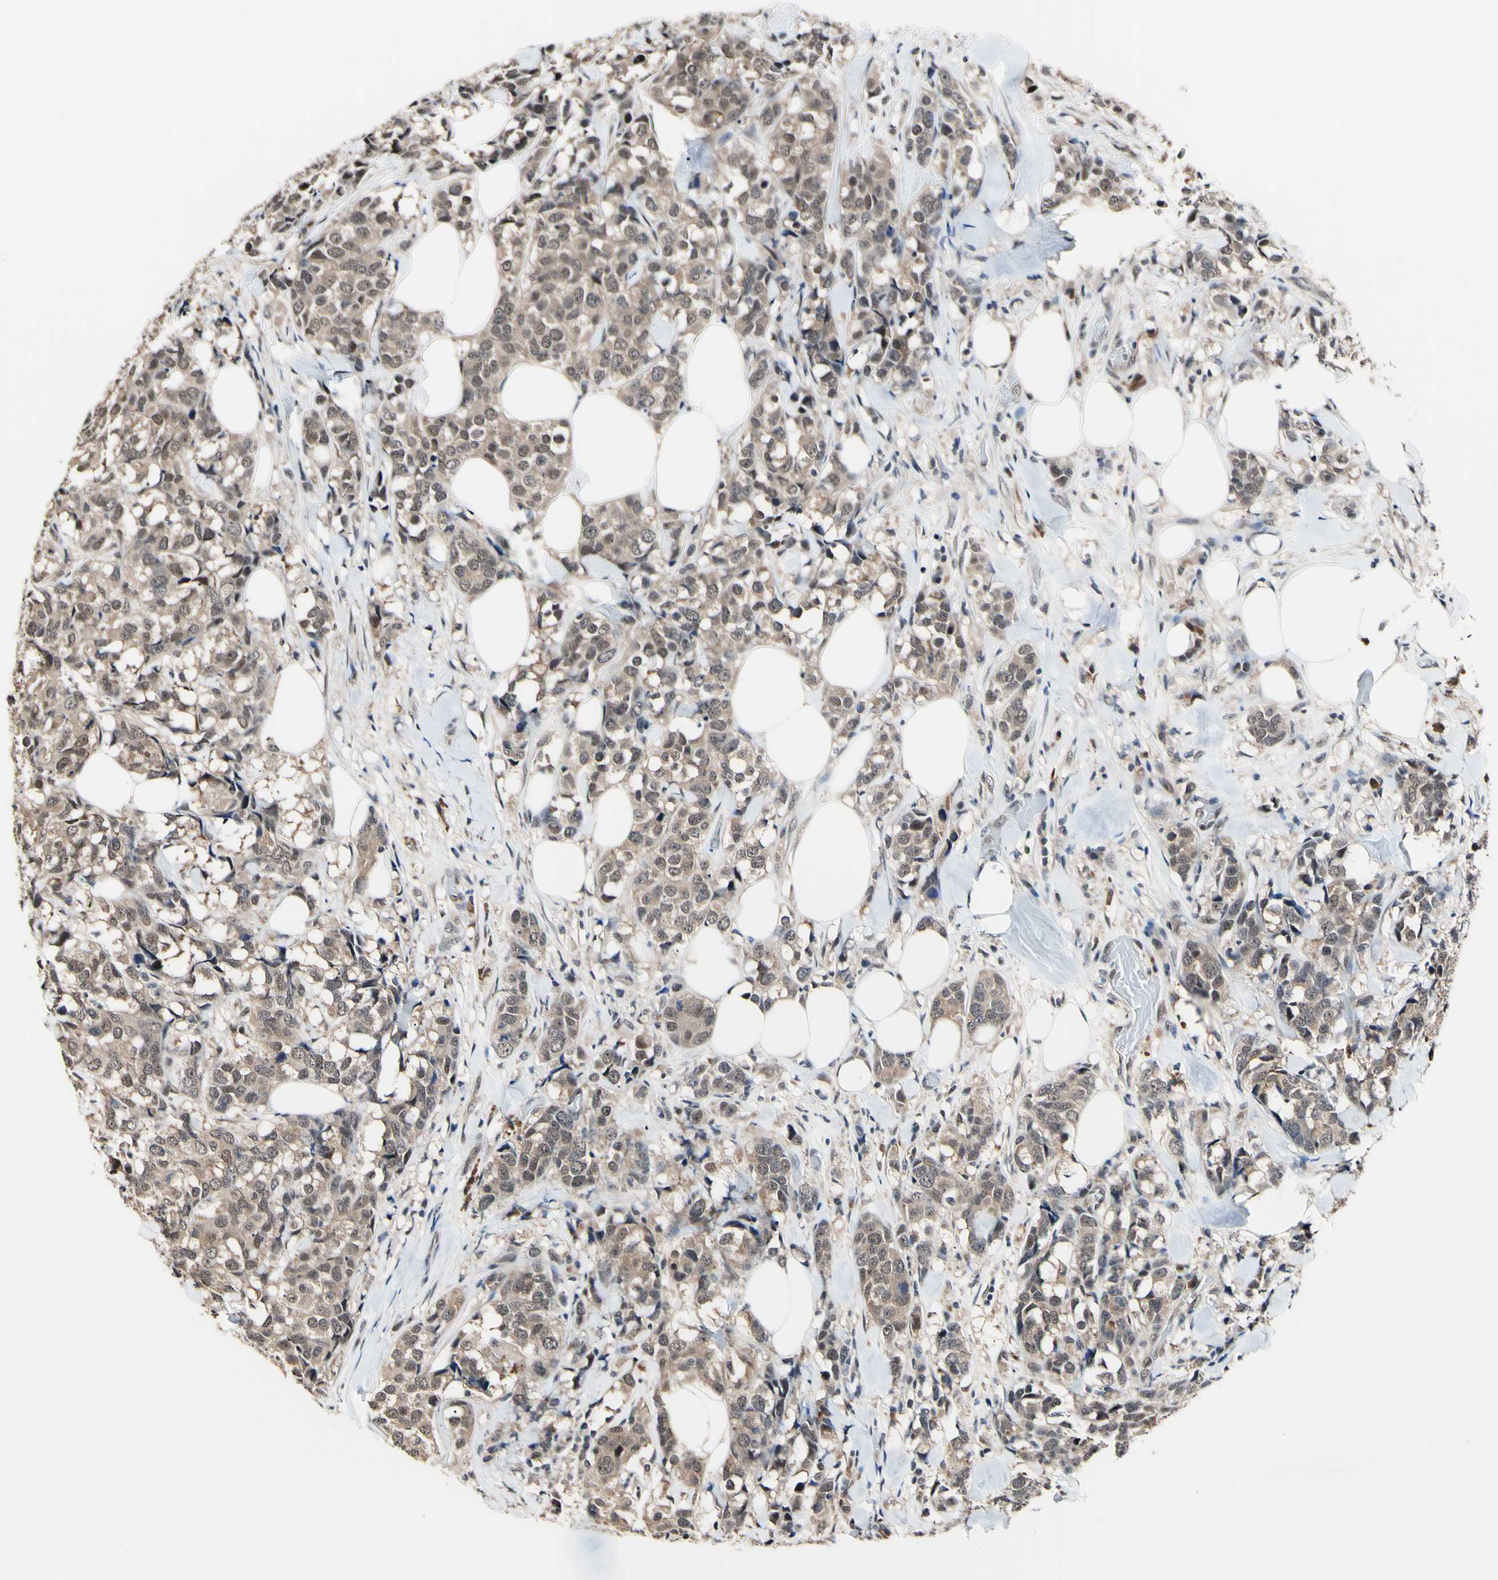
{"staining": {"intensity": "weak", "quantity": ">75%", "location": "cytoplasmic/membranous,nuclear"}, "tissue": "breast cancer", "cell_type": "Tumor cells", "image_type": "cancer", "snomed": [{"axis": "morphology", "description": "Lobular carcinoma"}, {"axis": "topography", "description": "Breast"}], "caption": "Immunohistochemistry (IHC) staining of breast cancer, which reveals low levels of weak cytoplasmic/membranous and nuclear positivity in approximately >75% of tumor cells indicating weak cytoplasmic/membranous and nuclear protein positivity. The staining was performed using DAB (brown) for protein detection and nuclei were counterstained in hematoxylin (blue).", "gene": "PSMD10", "patient": {"sex": "female", "age": 59}}